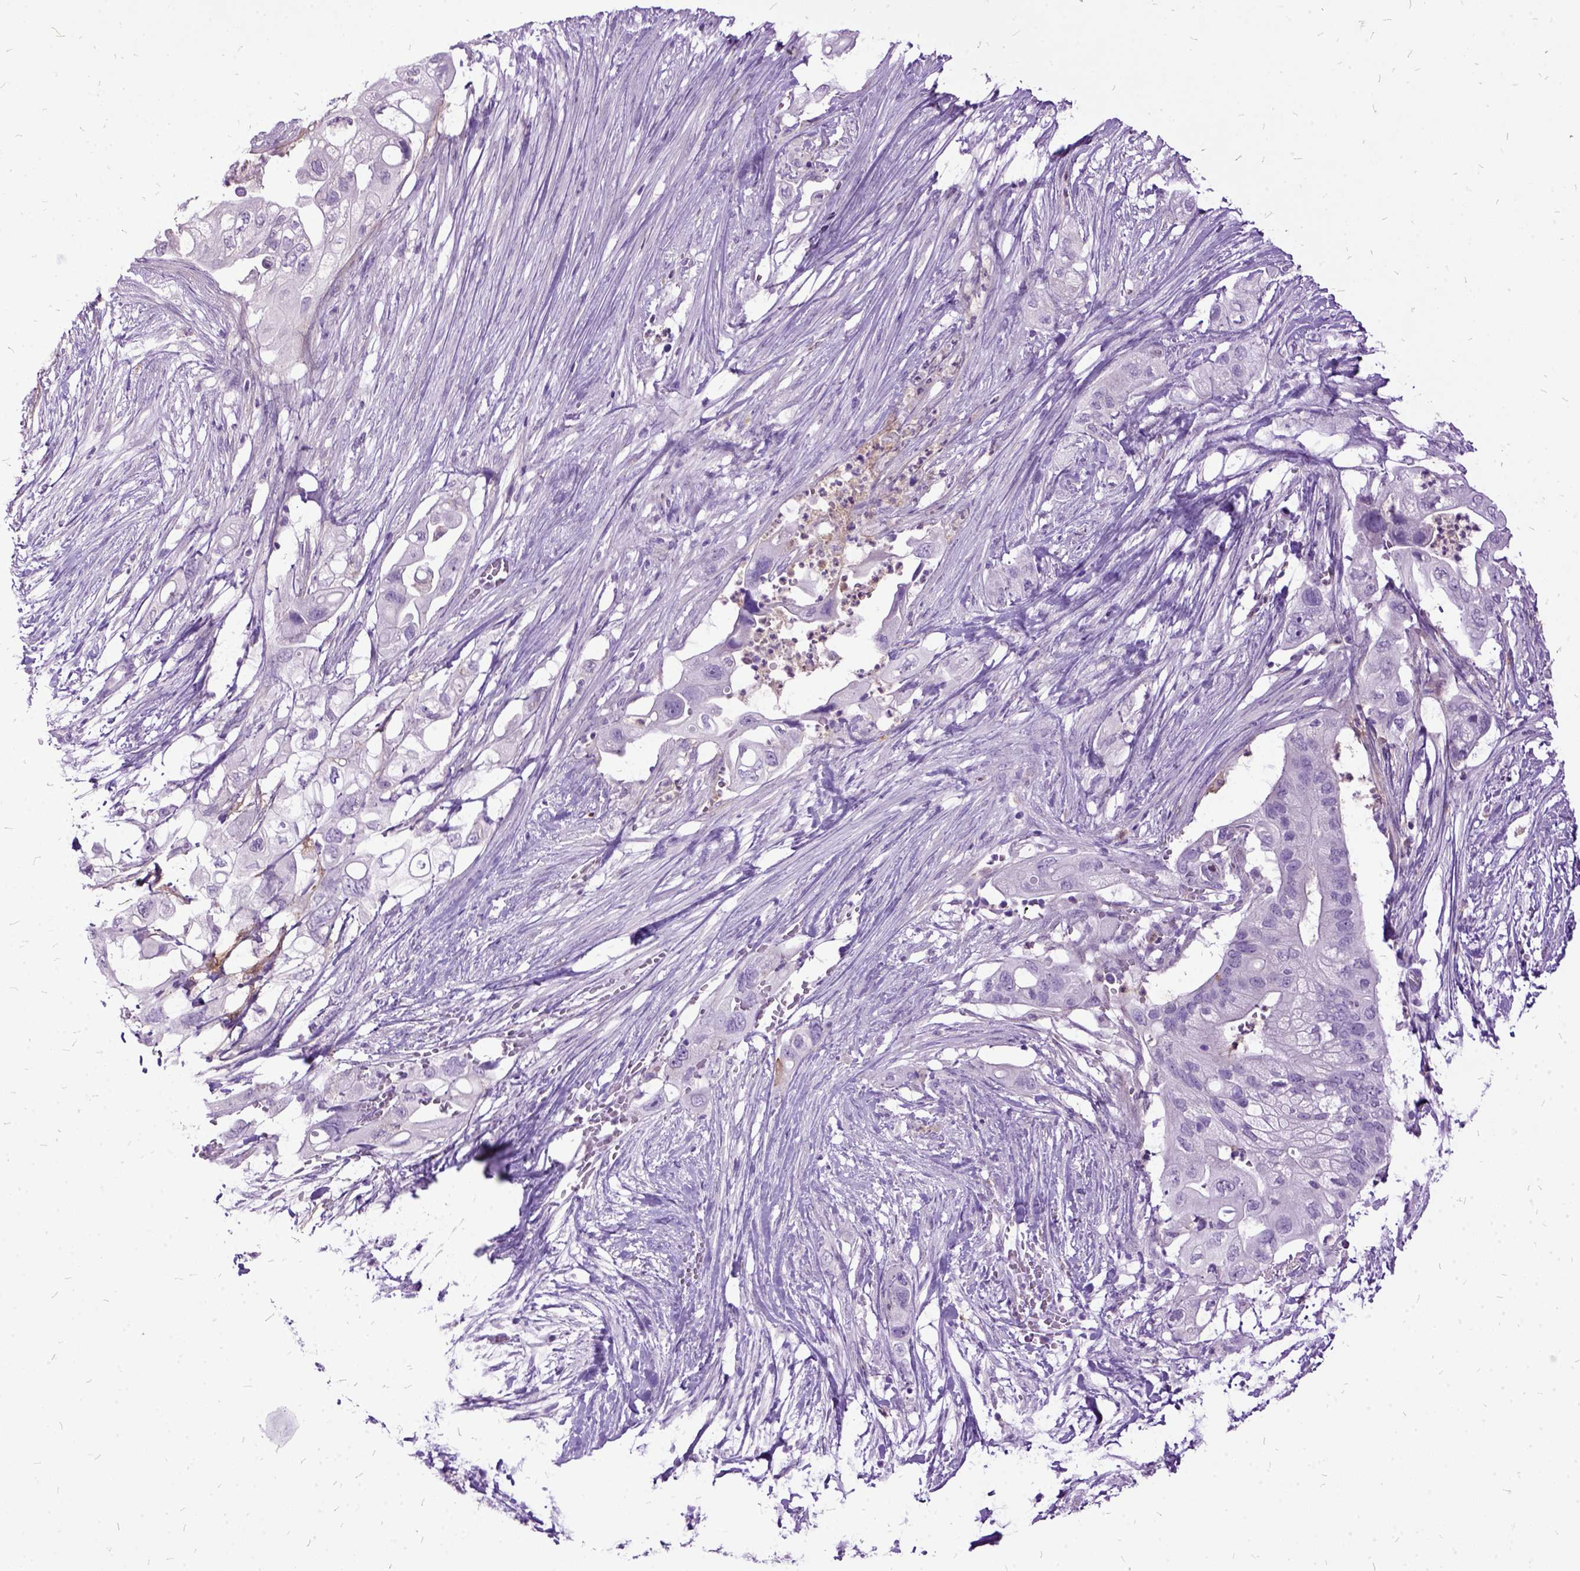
{"staining": {"intensity": "negative", "quantity": "none", "location": "none"}, "tissue": "pancreatic cancer", "cell_type": "Tumor cells", "image_type": "cancer", "snomed": [{"axis": "morphology", "description": "Adenocarcinoma, NOS"}, {"axis": "topography", "description": "Pancreas"}], "caption": "An image of adenocarcinoma (pancreatic) stained for a protein shows no brown staining in tumor cells.", "gene": "MME", "patient": {"sex": "female", "age": 72}}